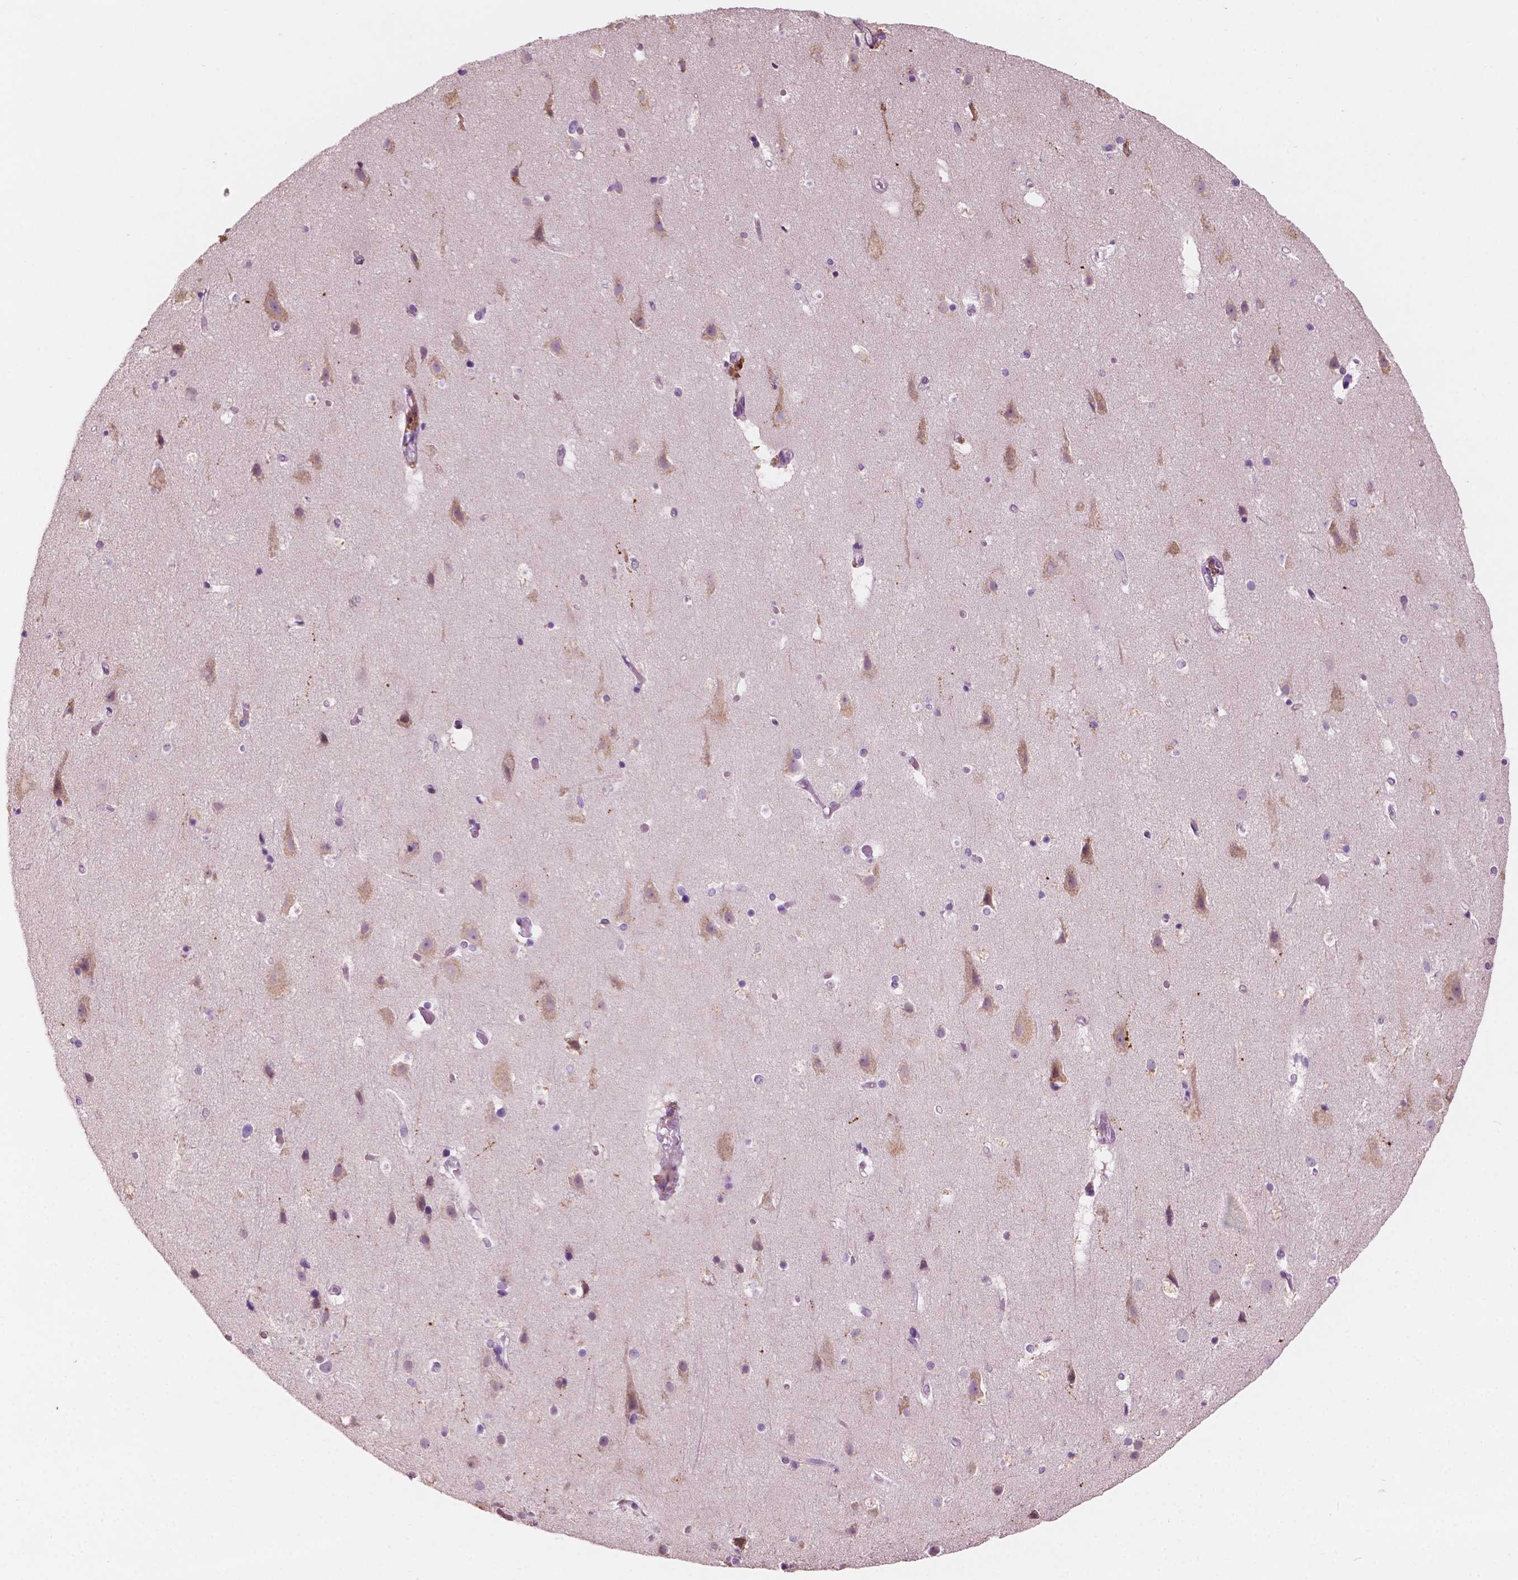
{"staining": {"intensity": "negative", "quantity": "none", "location": "none"}, "tissue": "cerebral cortex", "cell_type": "Endothelial cells", "image_type": "normal", "snomed": [{"axis": "morphology", "description": "Normal tissue, NOS"}, {"axis": "topography", "description": "Cerebral cortex"}], "caption": "DAB immunohistochemical staining of normal human cerebral cortex reveals no significant expression in endothelial cells.", "gene": "LRP1B", "patient": {"sex": "female", "age": 52}}